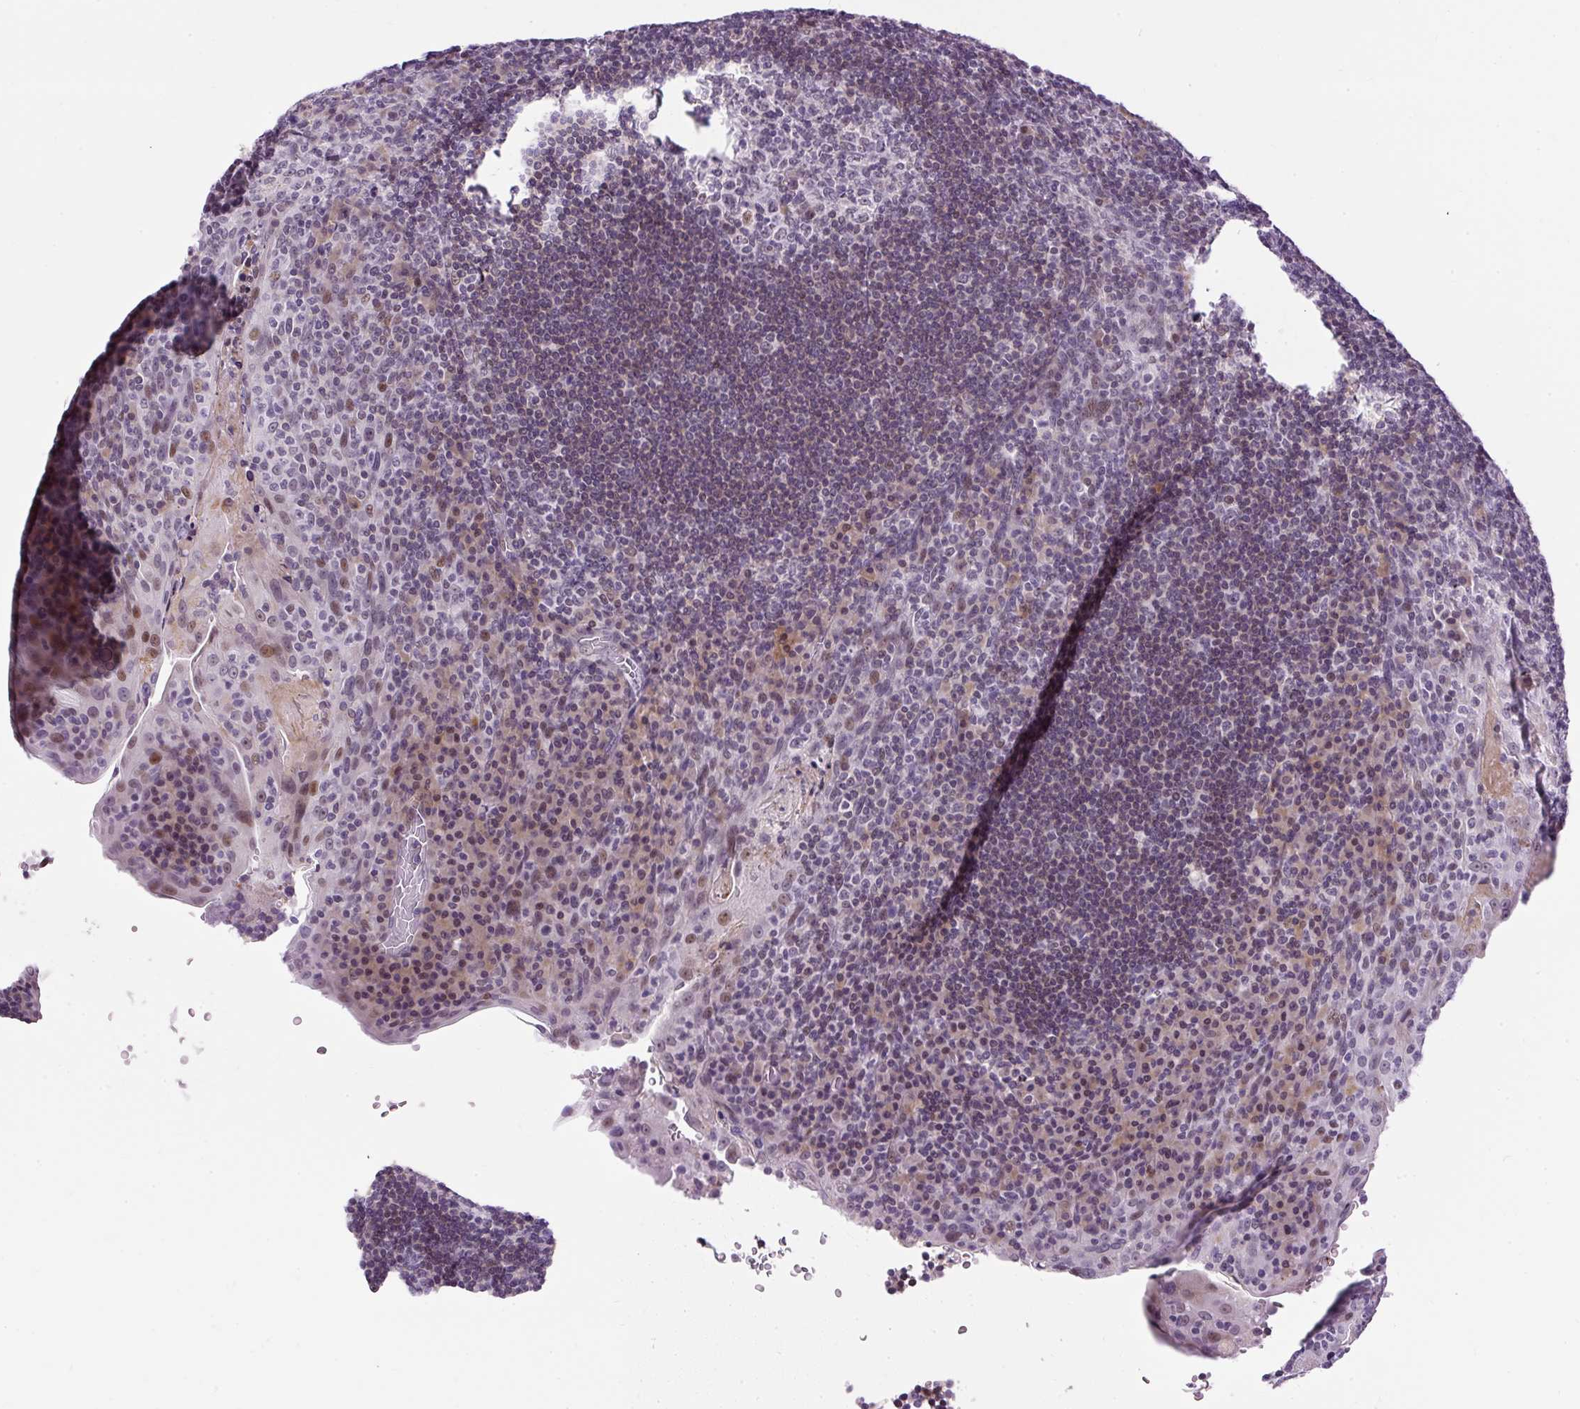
{"staining": {"intensity": "moderate", "quantity": "<25%", "location": "nuclear"}, "tissue": "tonsil", "cell_type": "Germinal center cells", "image_type": "normal", "snomed": [{"axis": "morphology", "description": "Normal tissue, NOS"}, {"axis": "topography", "description": "Tonsil"}], "caption": "Human tonsil stained for a protein (brown) demonstrates moderate nuclear positive positivity in about <25% of germinal center cells.", "gene": "ARHGEF18", "patient": {"sex": "male", "age": 17}}